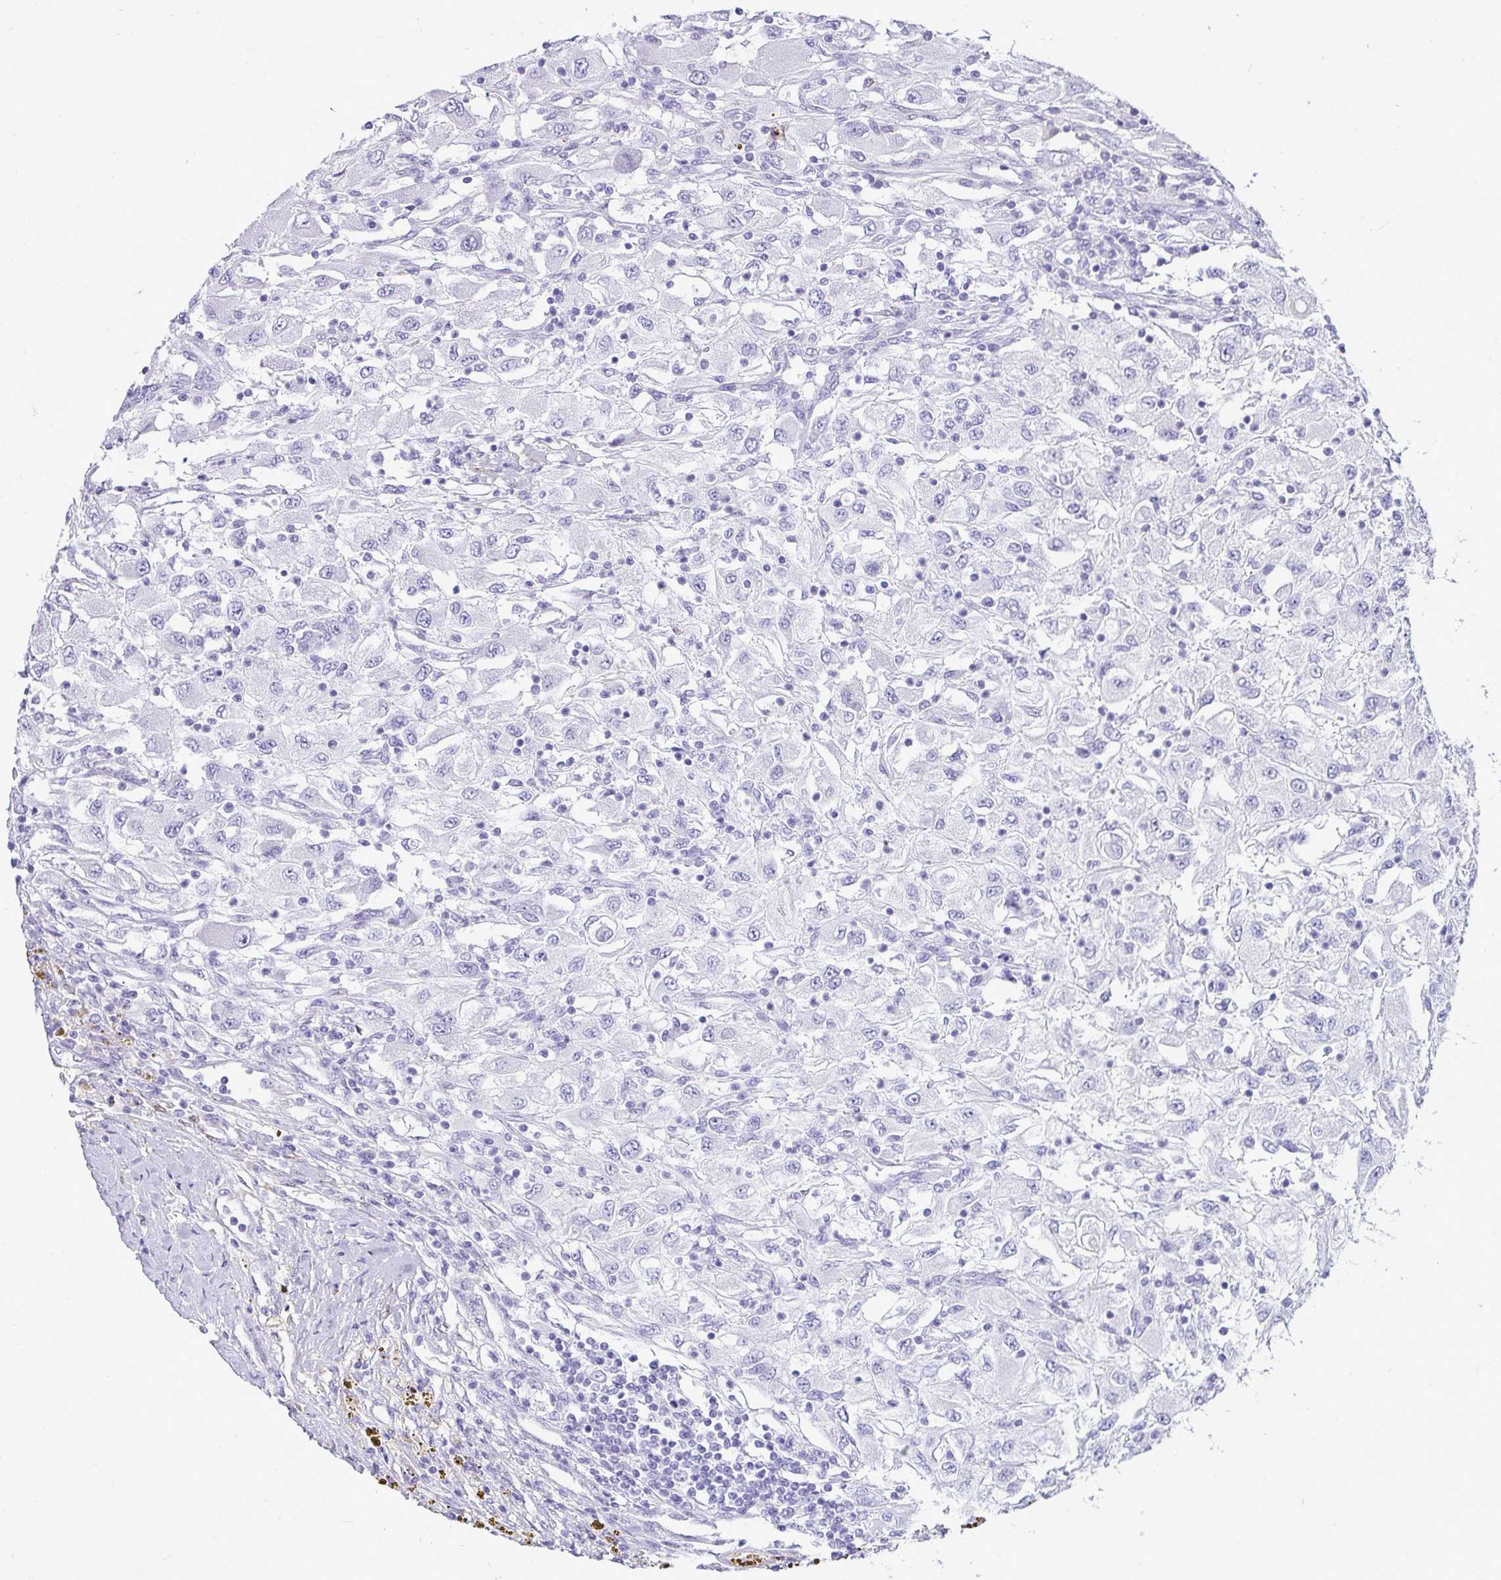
{"staining": {"intensity": "negative", "quantity": "none", "location": "none"}, "tissue": "renal cancer", "cell_type": "Tumor cells", "image_type": "cancer", "snomed": [{"axis": "morphology", "description": "Adenocarcinoma, NOS"}, {"axis": "topography", "description": "Kidney"}], "caption": "This is an IHC histopathology image of human renal adenocarcinoma. There is no staining in tumor cells.", "gene": "HSPB6", "patient": {"sex": "female", "age": 67}}